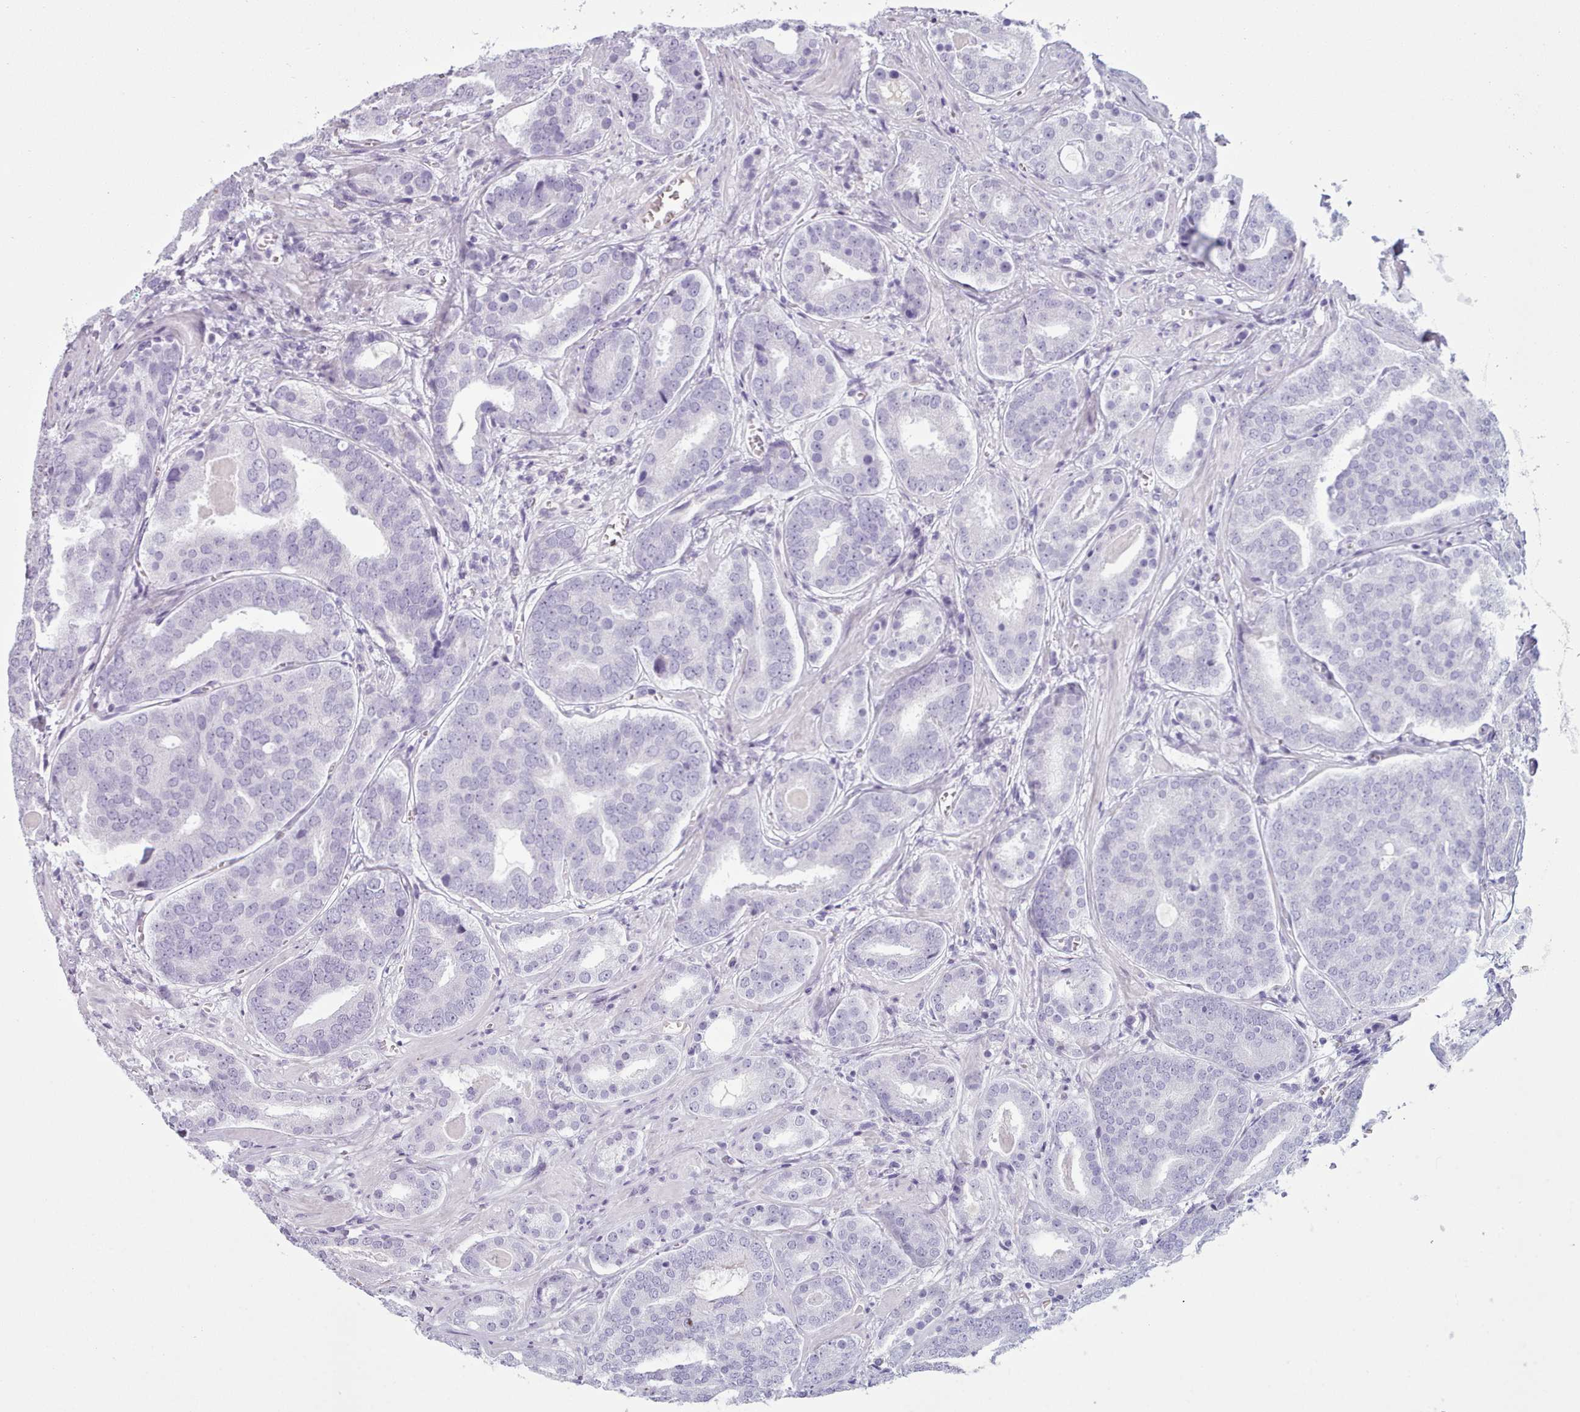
{"staining": {"intensity": "negative", "quantity": "none", "location": "none"}, "tissue": "prostate cancer", "cell_type": "Tumor cells", "image_type": "cancer", "snomed": [{"axis": "morphology", "description": "Adenocarcinoma, High grade"}, {"axis": "topography", "description": "Prostate"}], "caption": "Tumor cells are negative for brown protein staining in prostate adenocarcinoma (high-grade).", "gene": "ZNF43", "patient": {"sex": "male", "age": 55}}